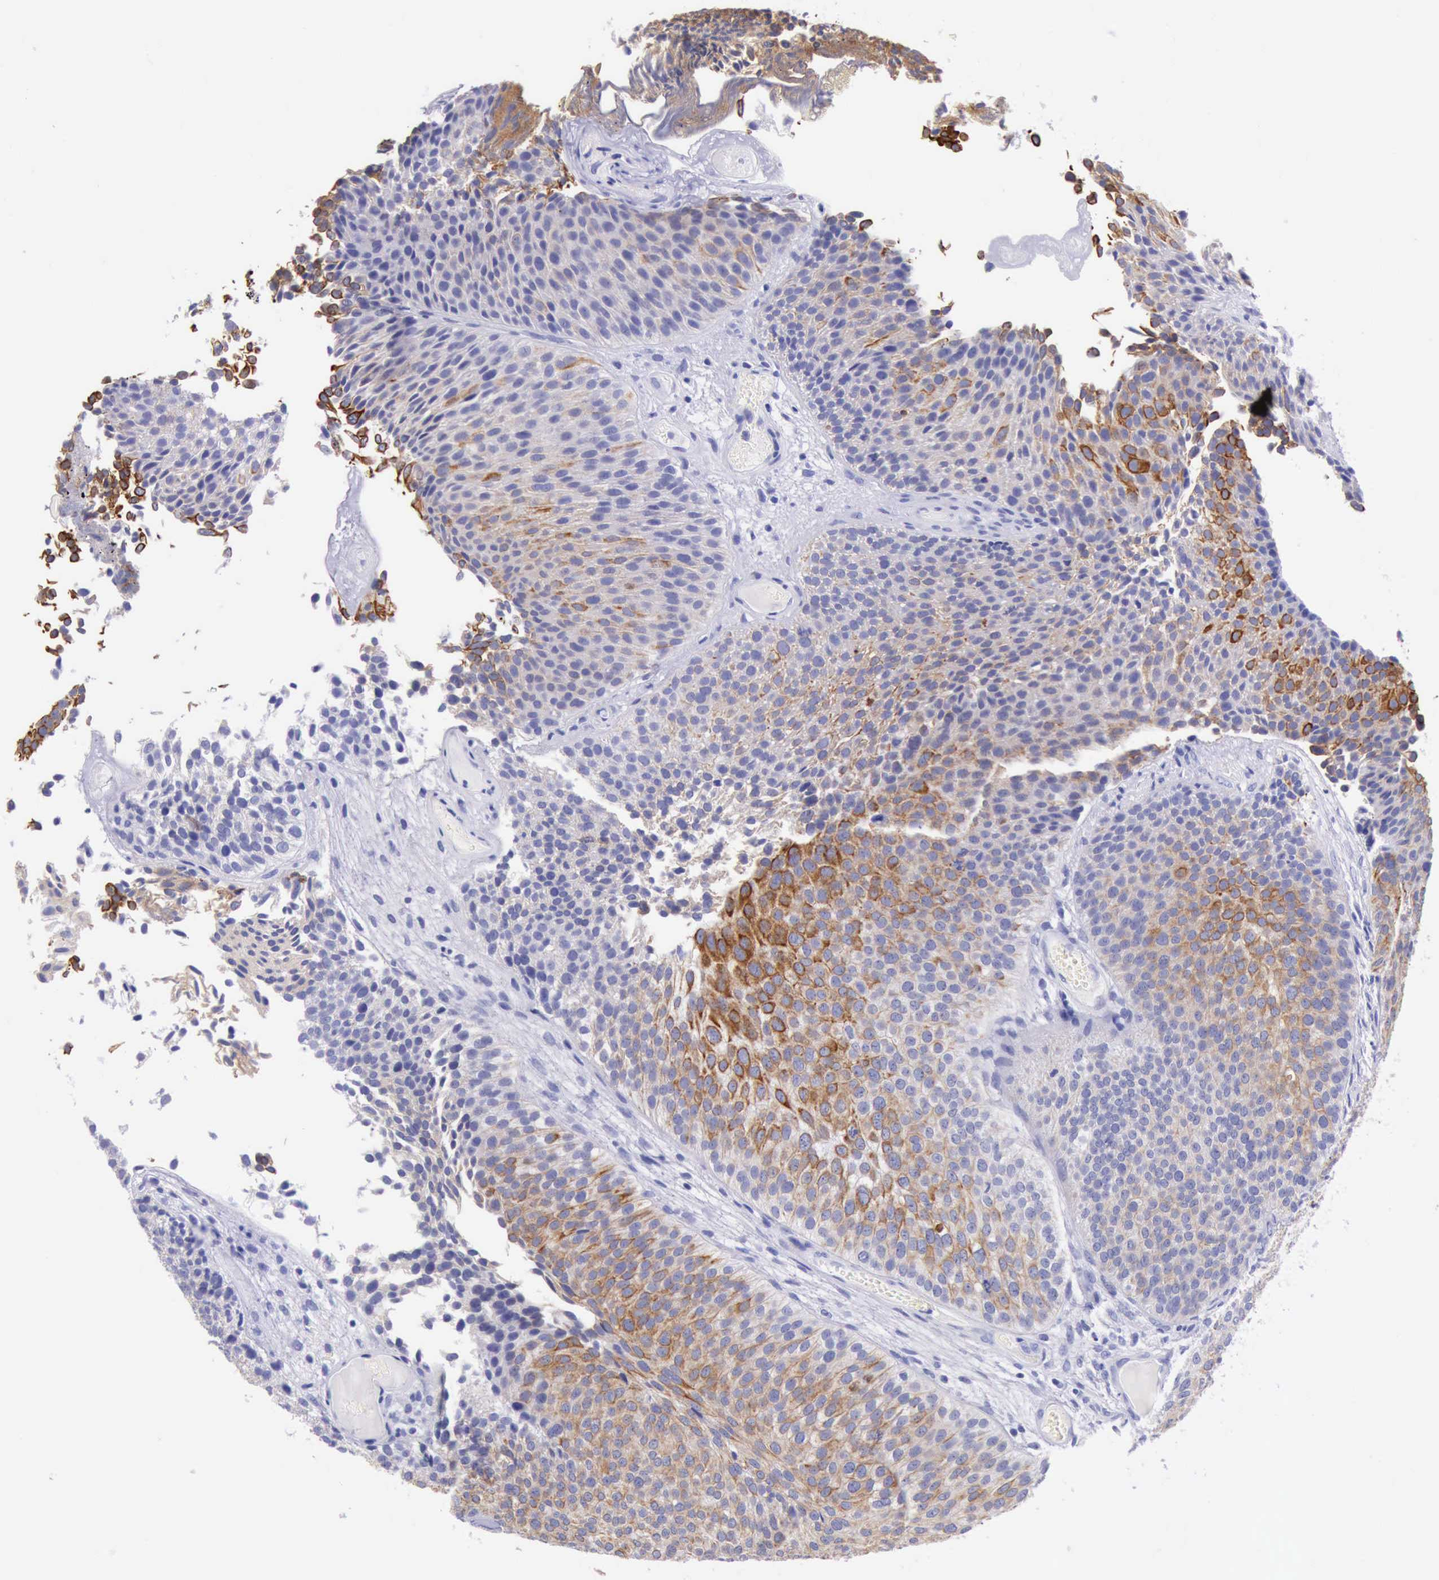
{"staining": {"intensity": "moderate", "quantity": ">75%", "location": "cytoplasmic/membranous"}, "tissue": "urothelial cancer", "cell_type": "Tumor cells", "image_type": "cancer", "snomed": [{"axis": "morphology", "description": "Urothelial carcinoma, Low grade"}, {"axis": "topography", "description": "Urinary bladder"}], "caption": "Brown immunohistochemical staining in human urothelial carcinoma (low-grade) demonstrates moderate cytoplasmic/membranous staining in approximately >75% of tumor cells.", "gene": "KRT8", "patient": {"sex": "male", "age": 84}}